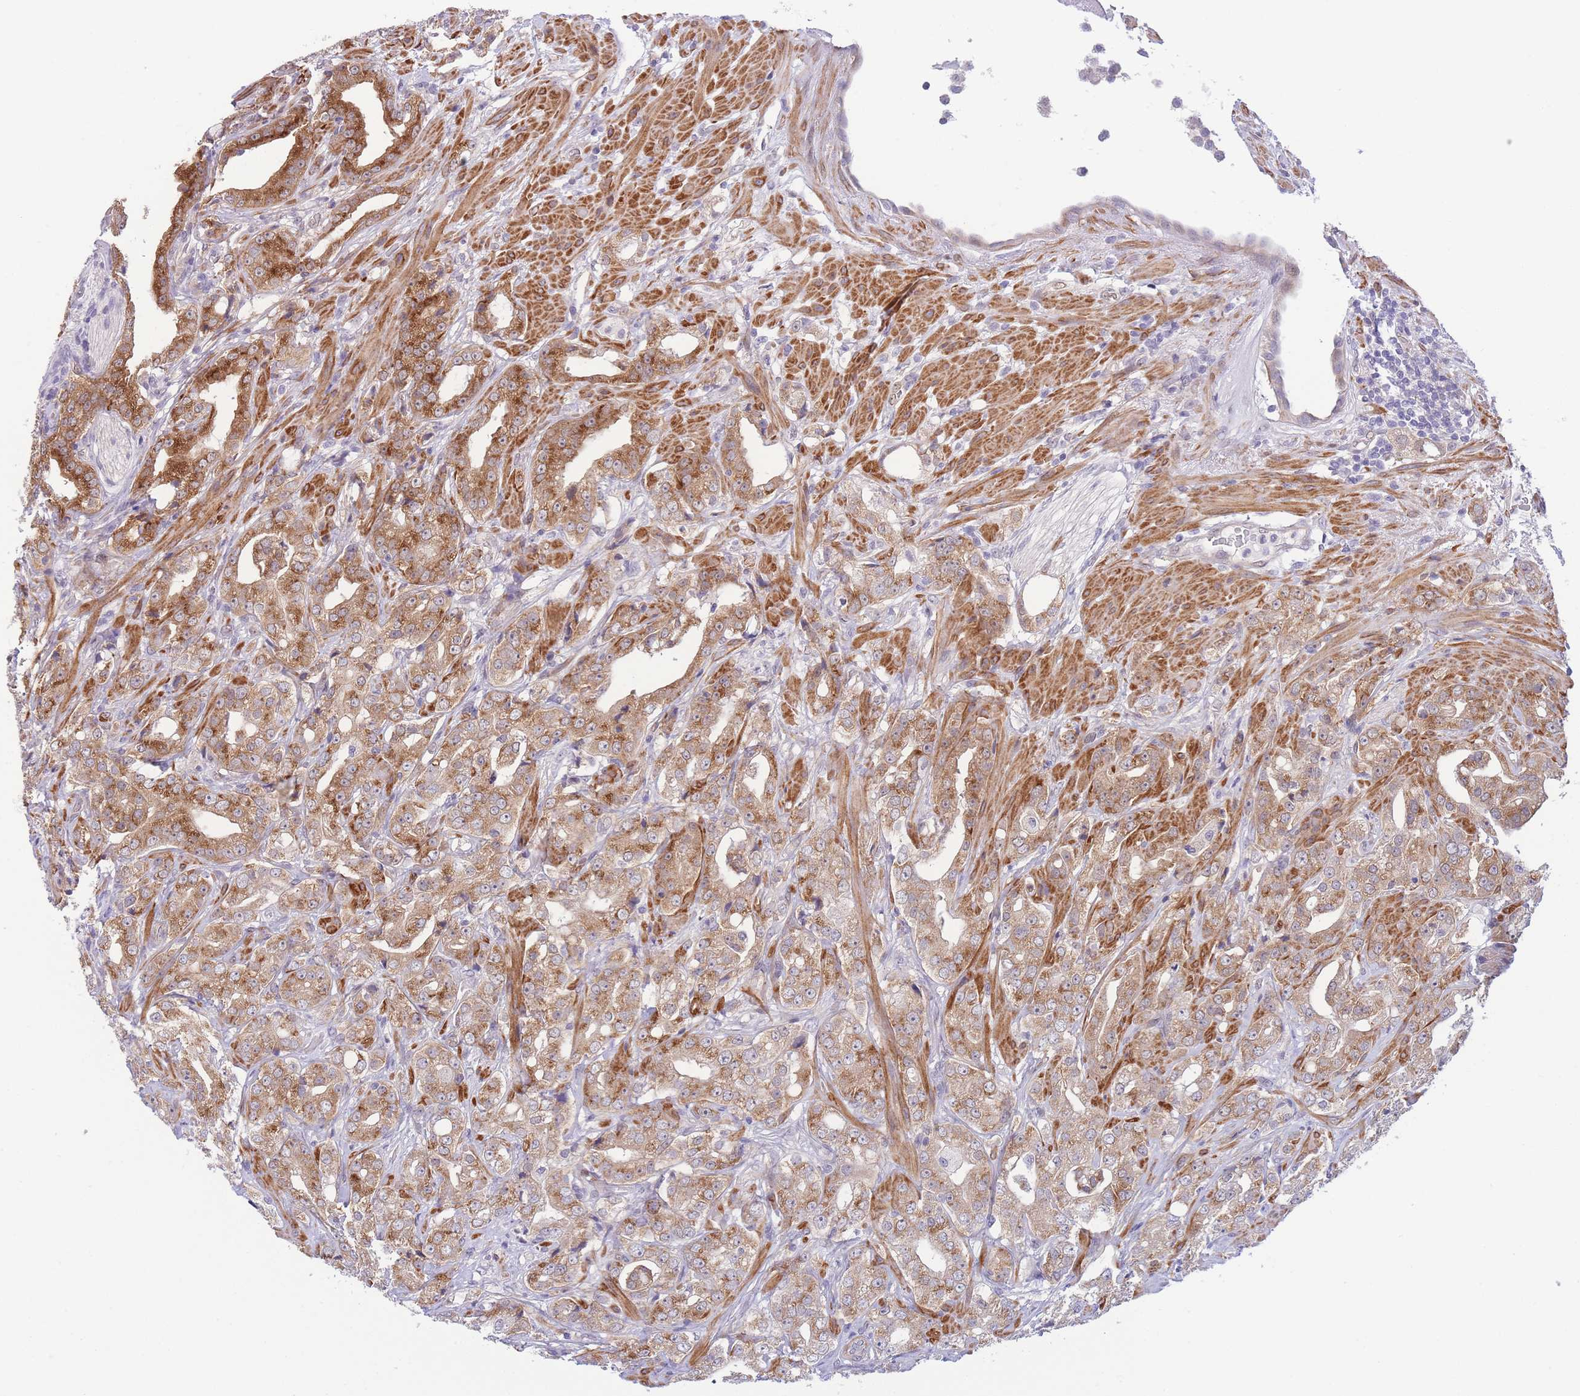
{"staining": {"intensity": "moderate", "quantity": ">75%", "location": "cytoplasmic/membranous"}, "tissue": "prostate cancer", "cell_type": "Tumor cells", "image_type": "cancer", "snomed": [{"axis": "morphology", "description": "Adenocarcinoma, Low grade"}, {"axis": "topography", "description": "Prostate"}], "caption": "A brown stain shows moderate cytoplasmic/membranous expression of a protein in human low-grade adenocarcinoma (prostate) tumor cells.", "gene": "C9orf152", "patient": {"sex": "male", "age": 67}}